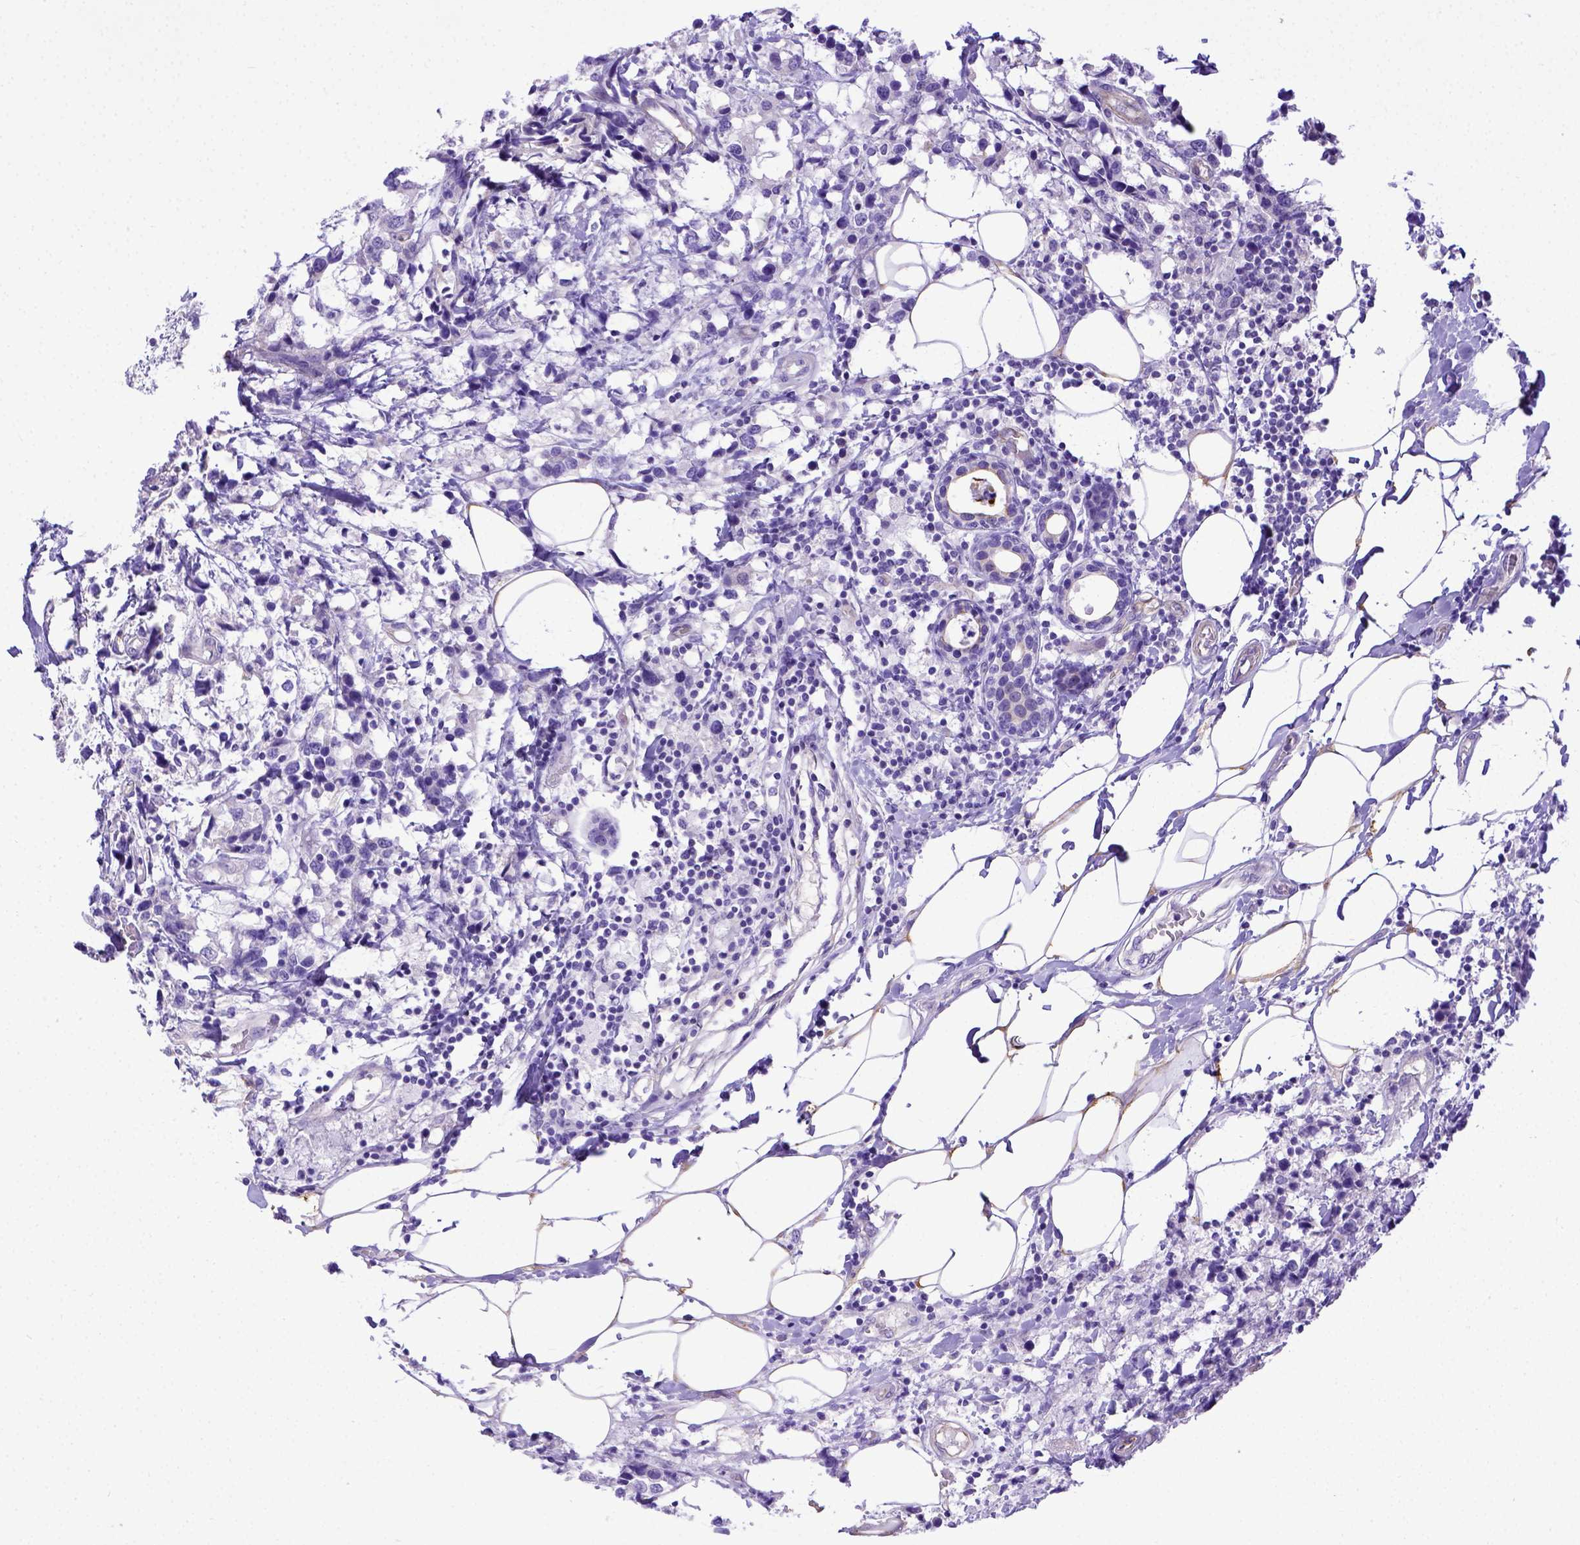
{"staining": {"intensity": "negative", "quantity": "none", "location": "none"}, "tissue": "breast cancer", "cell_type": "Tumor cells", "image_type": "cancer", "snomed": [{"axis": "morphology", "description": "Lobular carcinoma"}, {"axis": "topography", "description": "Breast"}], "caption": "IHC micrograph of neoplastic tissue: breast cancer (lobular carcinoma) stained with DAB (3,3'-diaminobenzidine) displays no significant protein staining in tumor cells.", "gene": "LRRC18", "patient": {"sex": "female", "age": 59}}